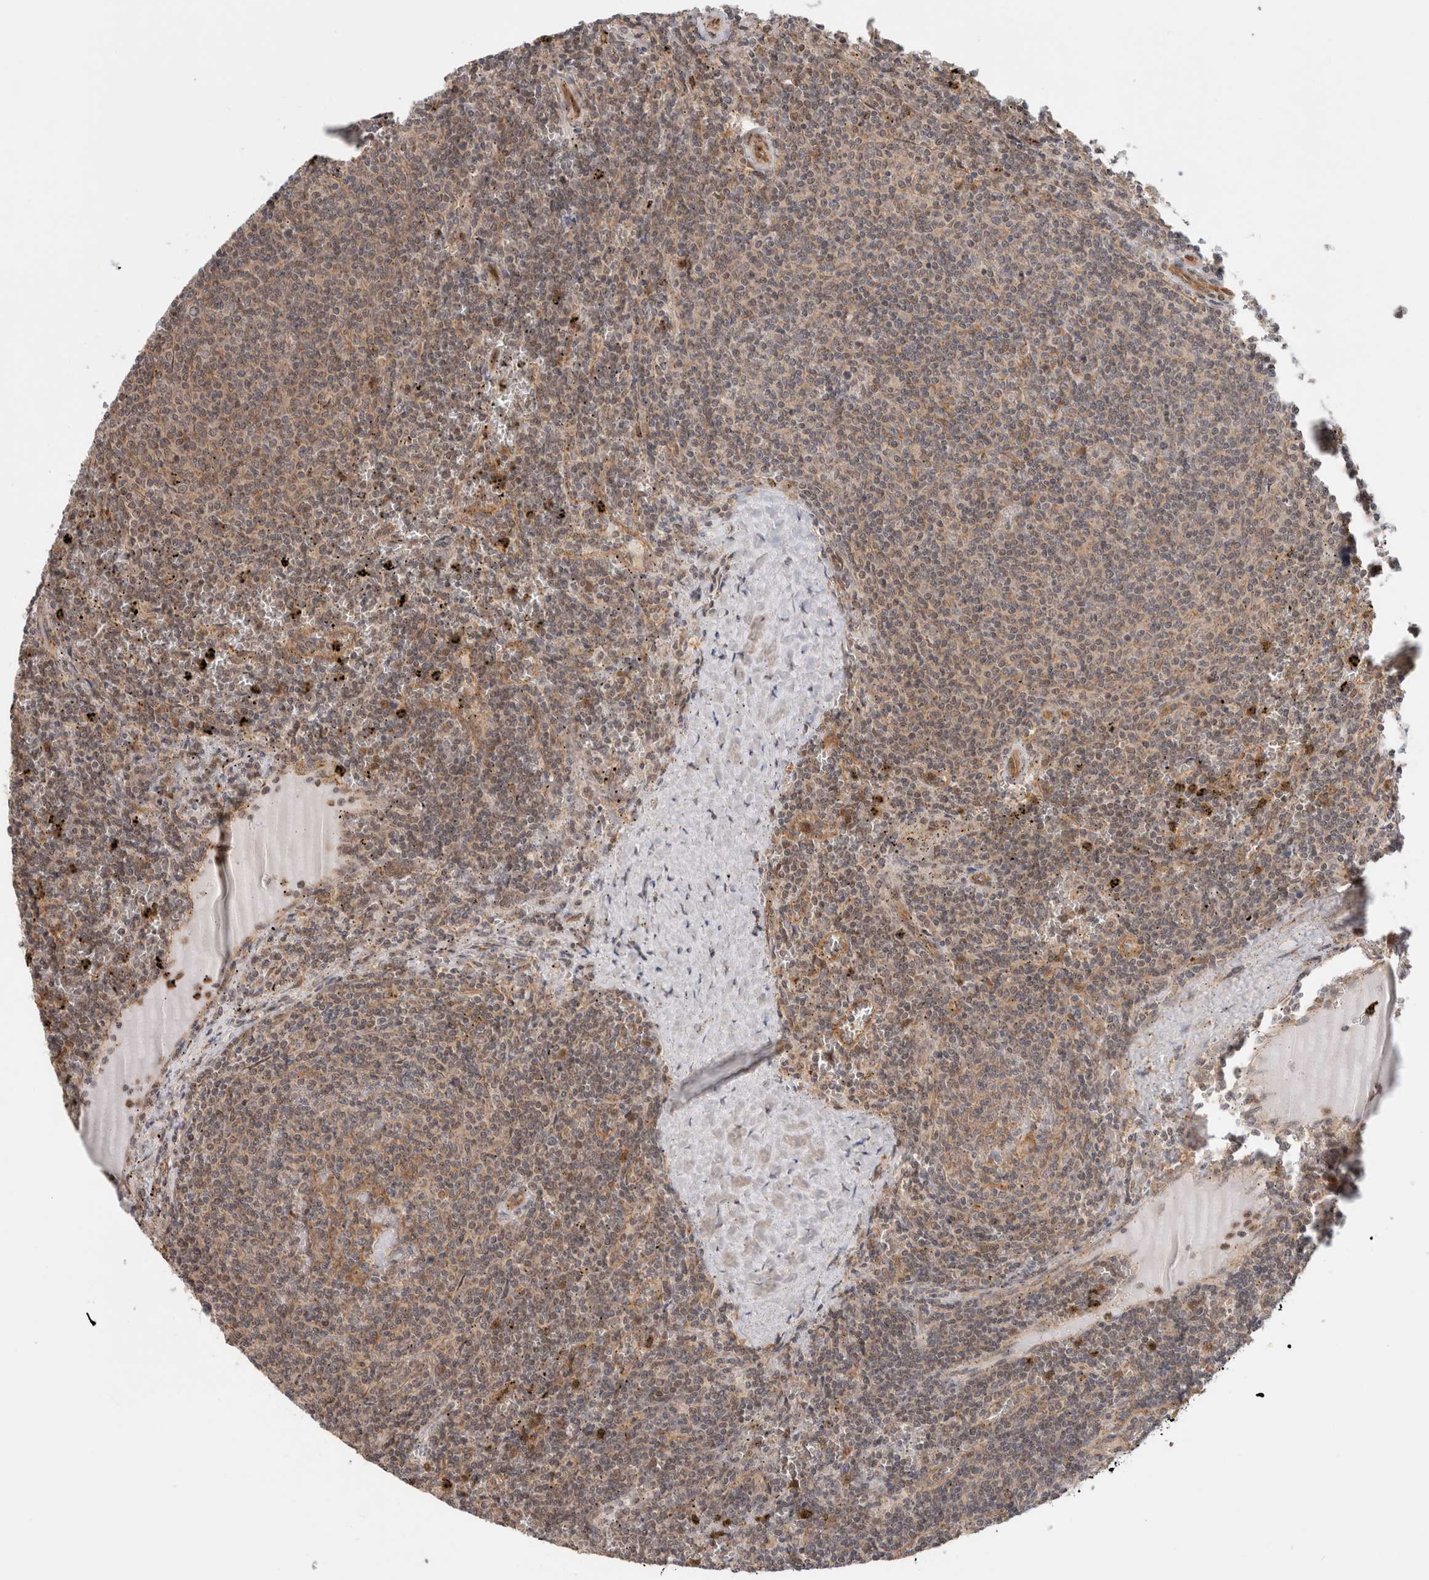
{"staining": {"intensity": "weak", "quantity": ">75%", "location": "cytoplasmic/membranous"}, "tissue": "lymphoma", "cell_type": "Tumor cells", "image_type": "cancer", "snomed": [{"axis": "morphology", "description": "Malignant lymphoma, non-Hodgkin's type, Low grade"}, {"axis": "topography", "description": "Spleen"}], "caption": "Lymphoma was stained to show a protein in brown. There is low levels of weak cytoplasmic/membranous expression in approximately >75% of tumor cells. The staining was performed using DAB to visualize the protein expression in brown, while the nuclei were stained in blue with hematoxylin (Magnification: 20x).", "gene": "OTUD6B", "patient": {"sex": "female", "age": 50}}